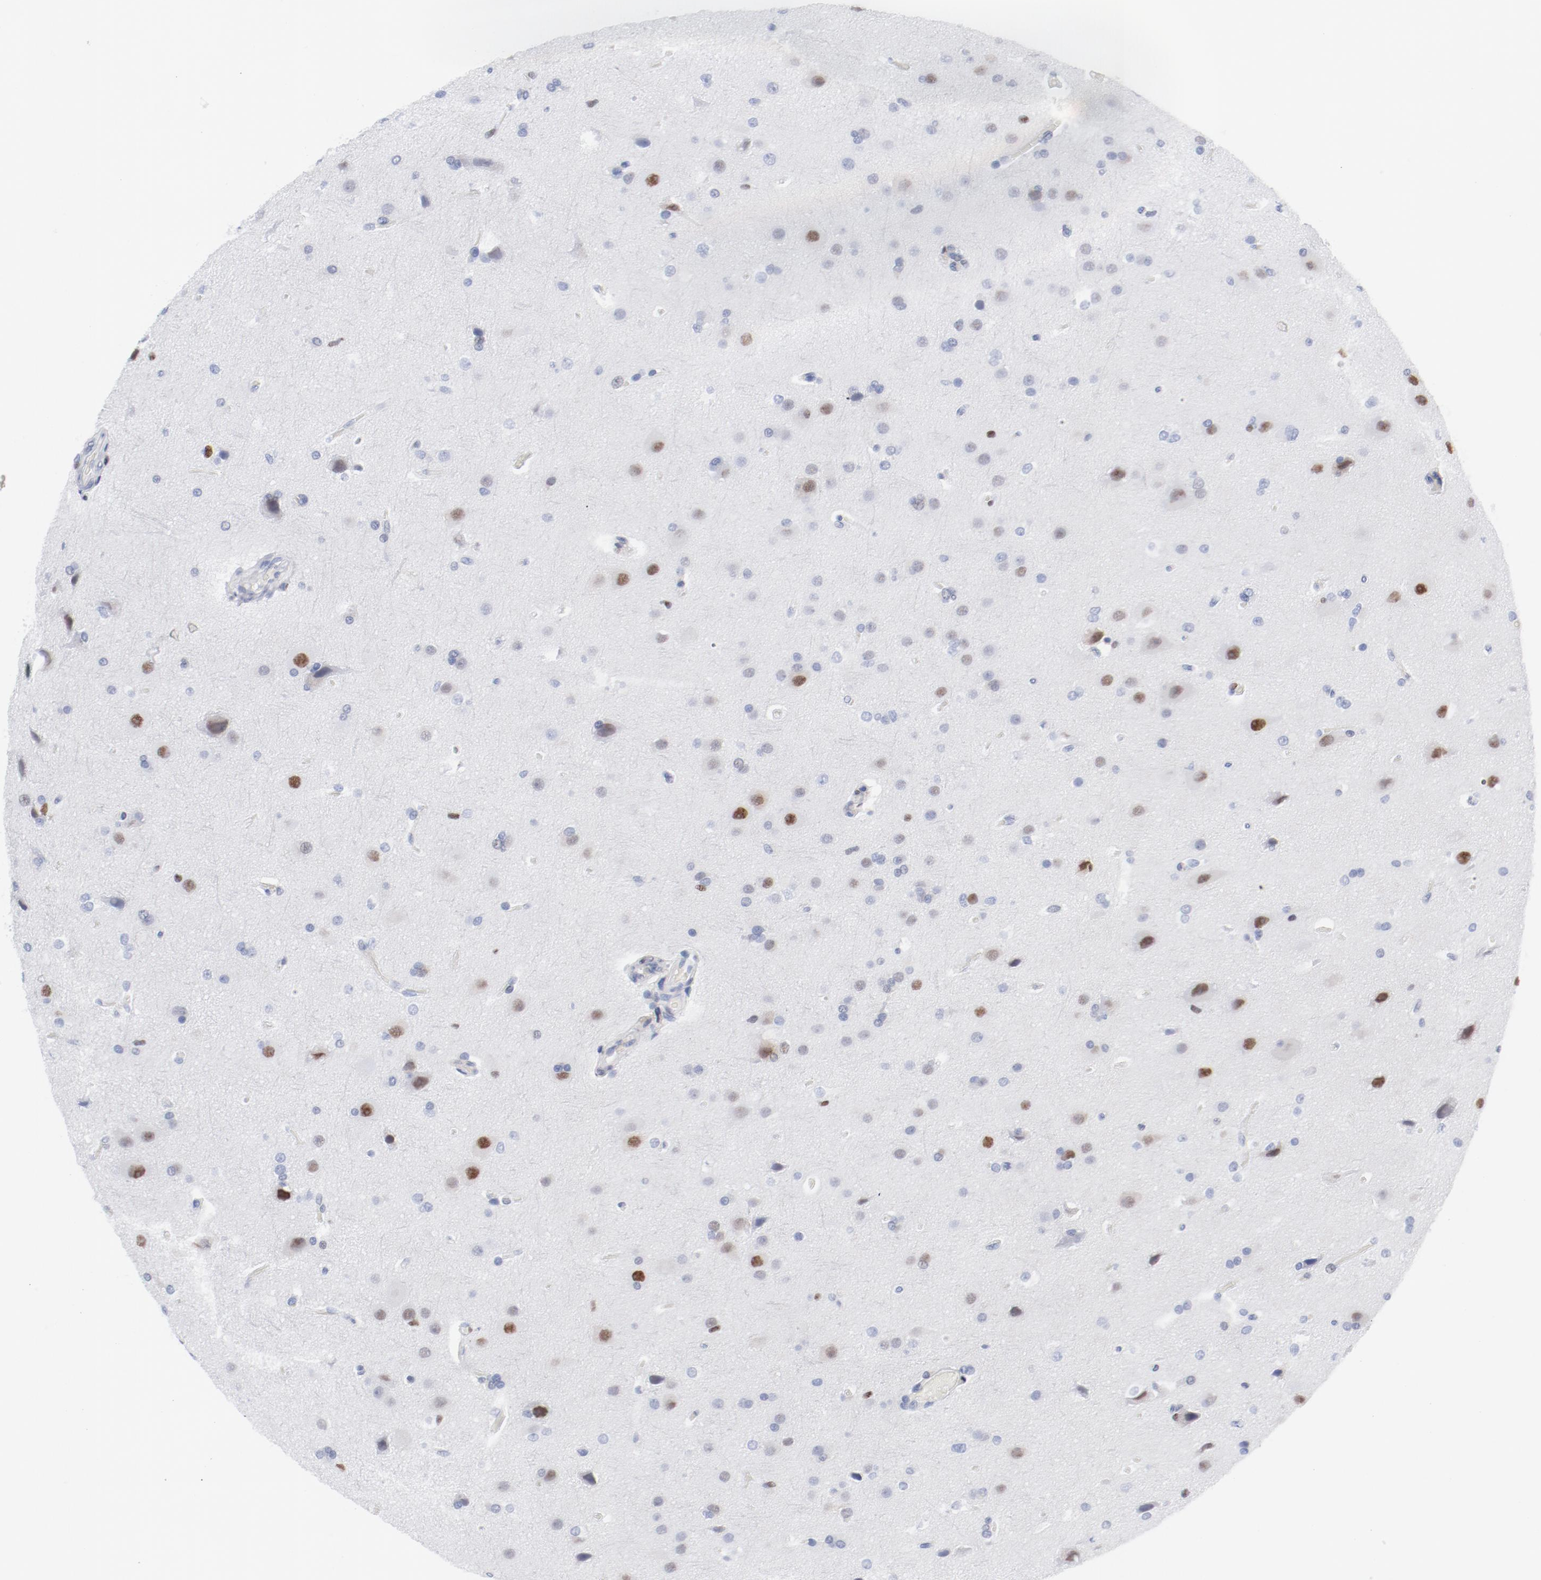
{"staining": {"intensity": "moderate", "quantity": "<25%", "location": "nuclear"}, "tissue": "glioma", "cell_type": "Tumor cells", "image_type": "cancer", "snomed": [{"axis": "morphology", "description": "Glioma, malignant, Low grade"}, {"axis": "topography", "description": "Cerebral cortex"}], "caption": "Immunohistochemistry photomicrograph of human malignant low-grade glioma stained for a protein (brown), which exhibits low levels of moderate nuclear positivity in about <25% of tumor cells.", "gene": "SMARCC2", "patient": {"sex": "female", "age": 47}}